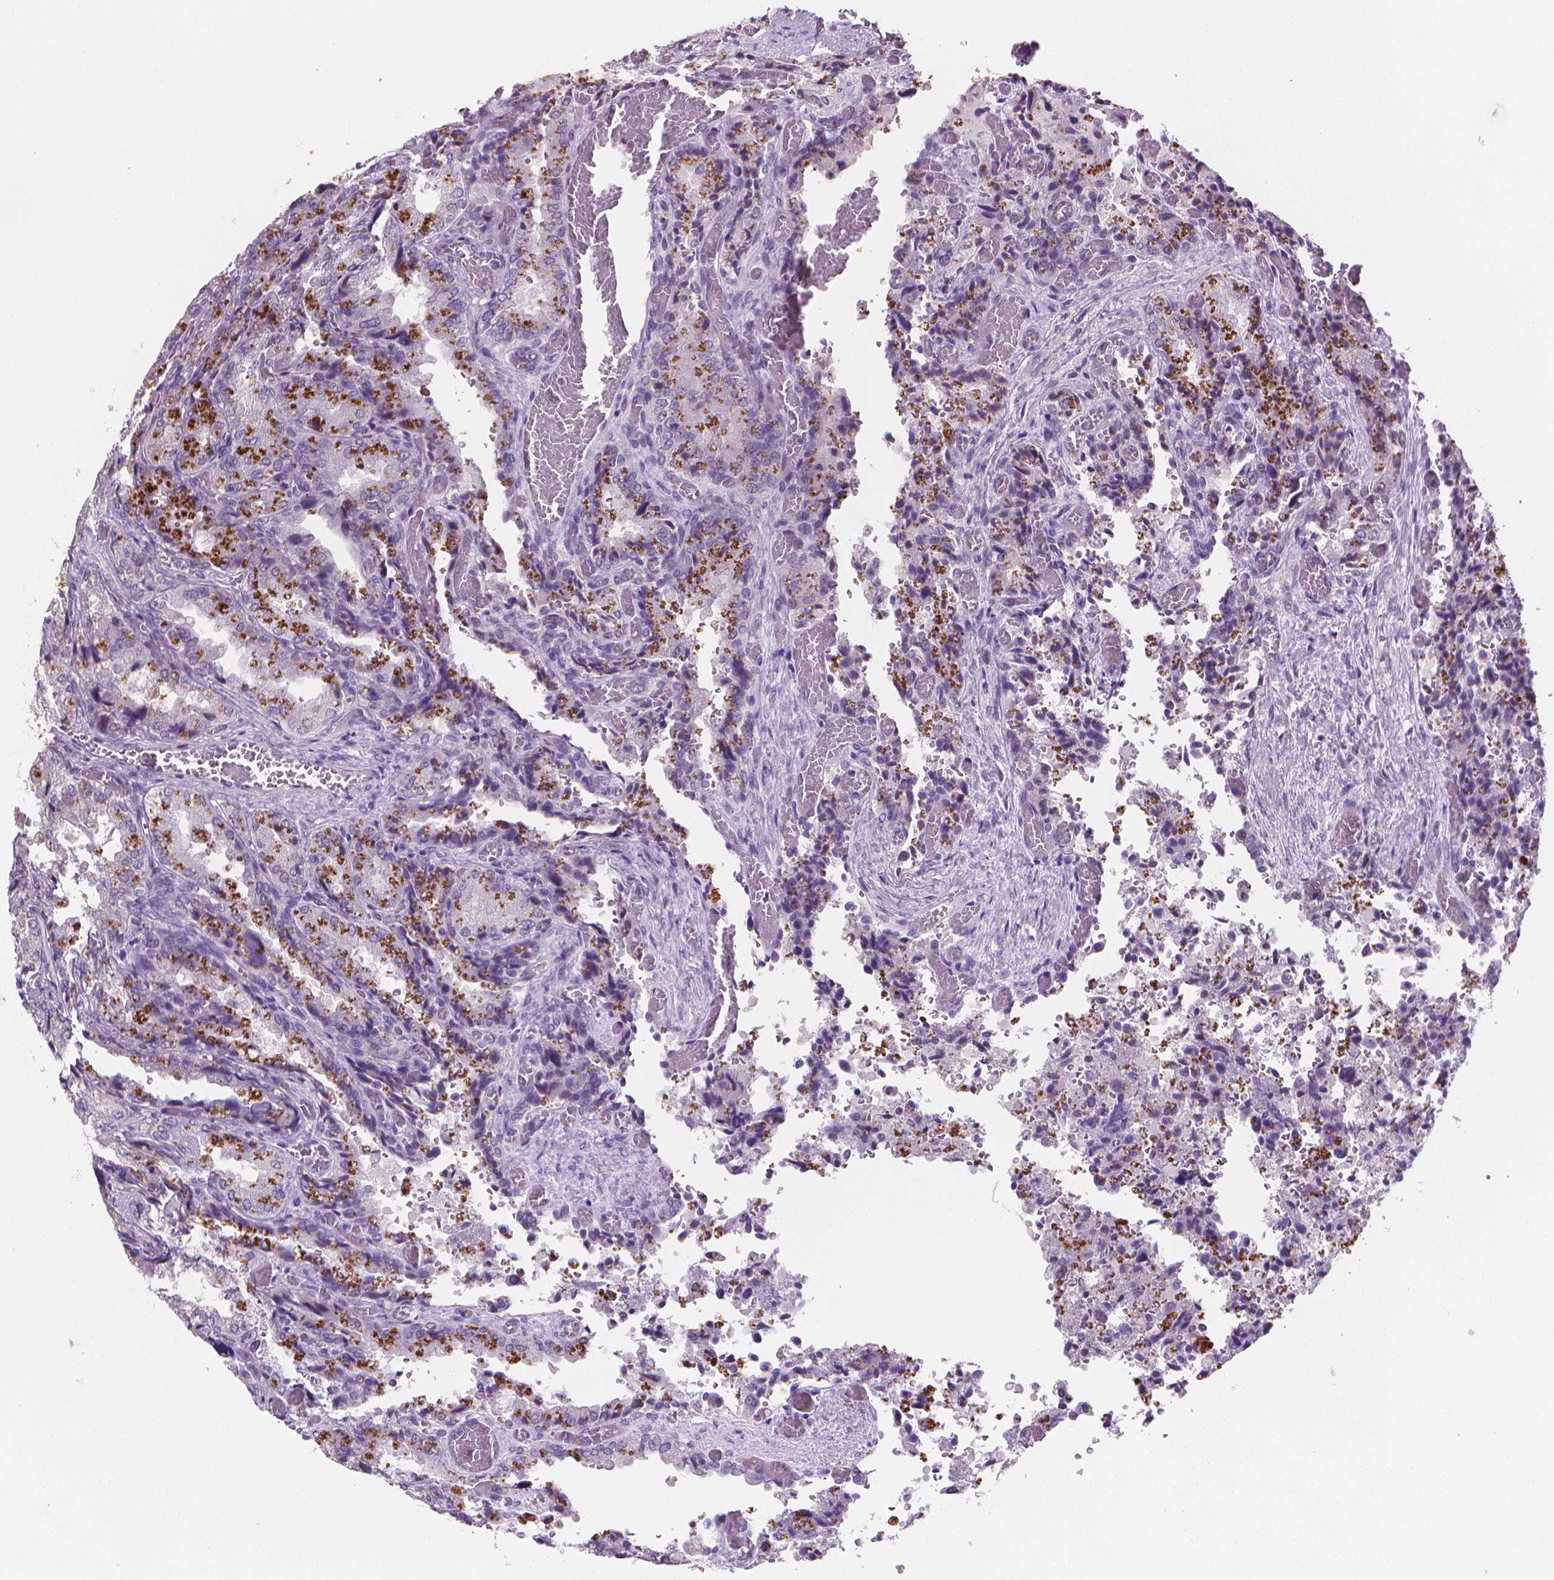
{"staining": {"intensity": "moderate", "quantity": "<25%", "location": "cytoplasmic/membranous"}, "tissue": "seminal vesicle", "cell_type": "Glandular cells", "image_type": "normal", "snomed": [{"axis": "morphology", "description": "Normal tissue, NOS"}, {"axis": "topography", "description": "Seminal veicle"}], "caption": "A high-resolution image shows IHC staining of benign seminal vesicle, which demonstrates moderate cytoplasmic/membranous expression in about <25% of glandular cells.", "gene": "CLXN", "patient": {"sex": "male", "age": 57}}